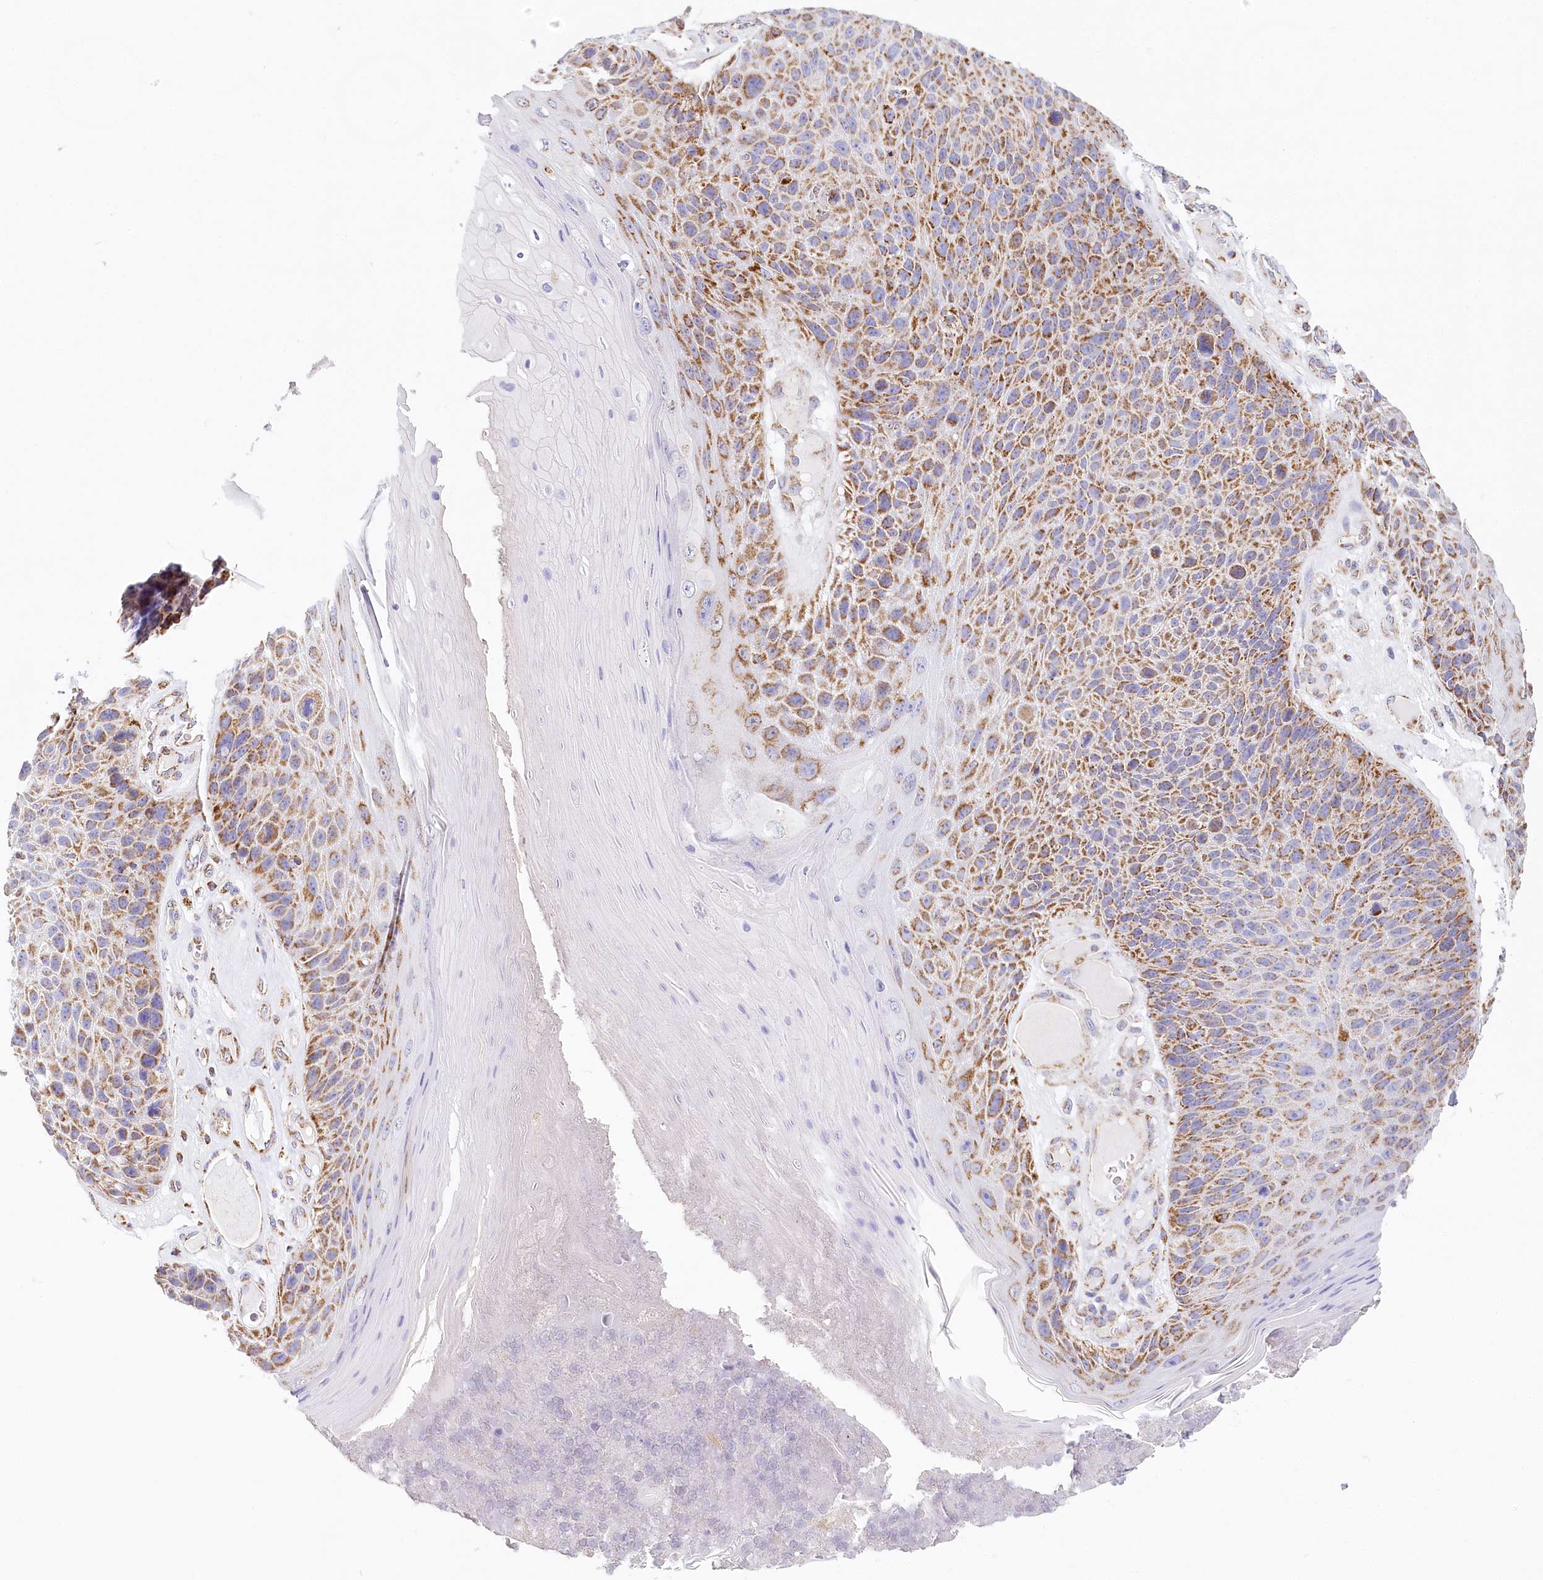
{"staining": {"intensity": "moderate", "quantity": ">75%", "location": "cytoplasmic/membranous"}, "tissue": "skin cancer", "cell_type": "Tumor cells", "image_type": "cancer", "snomed": [{"axis": "morphology", "description": "Squamous cell carcinoma, NOS"}, {"axis": "topography", "description": "Skin"}], "caption": "A micrograph of human skin cancer stained for a protein shows moderate cytoplasmic/membranous brown staining in tumor cells.", "gene": "LSS", "patient": {"sex": "female", "age": 88}}